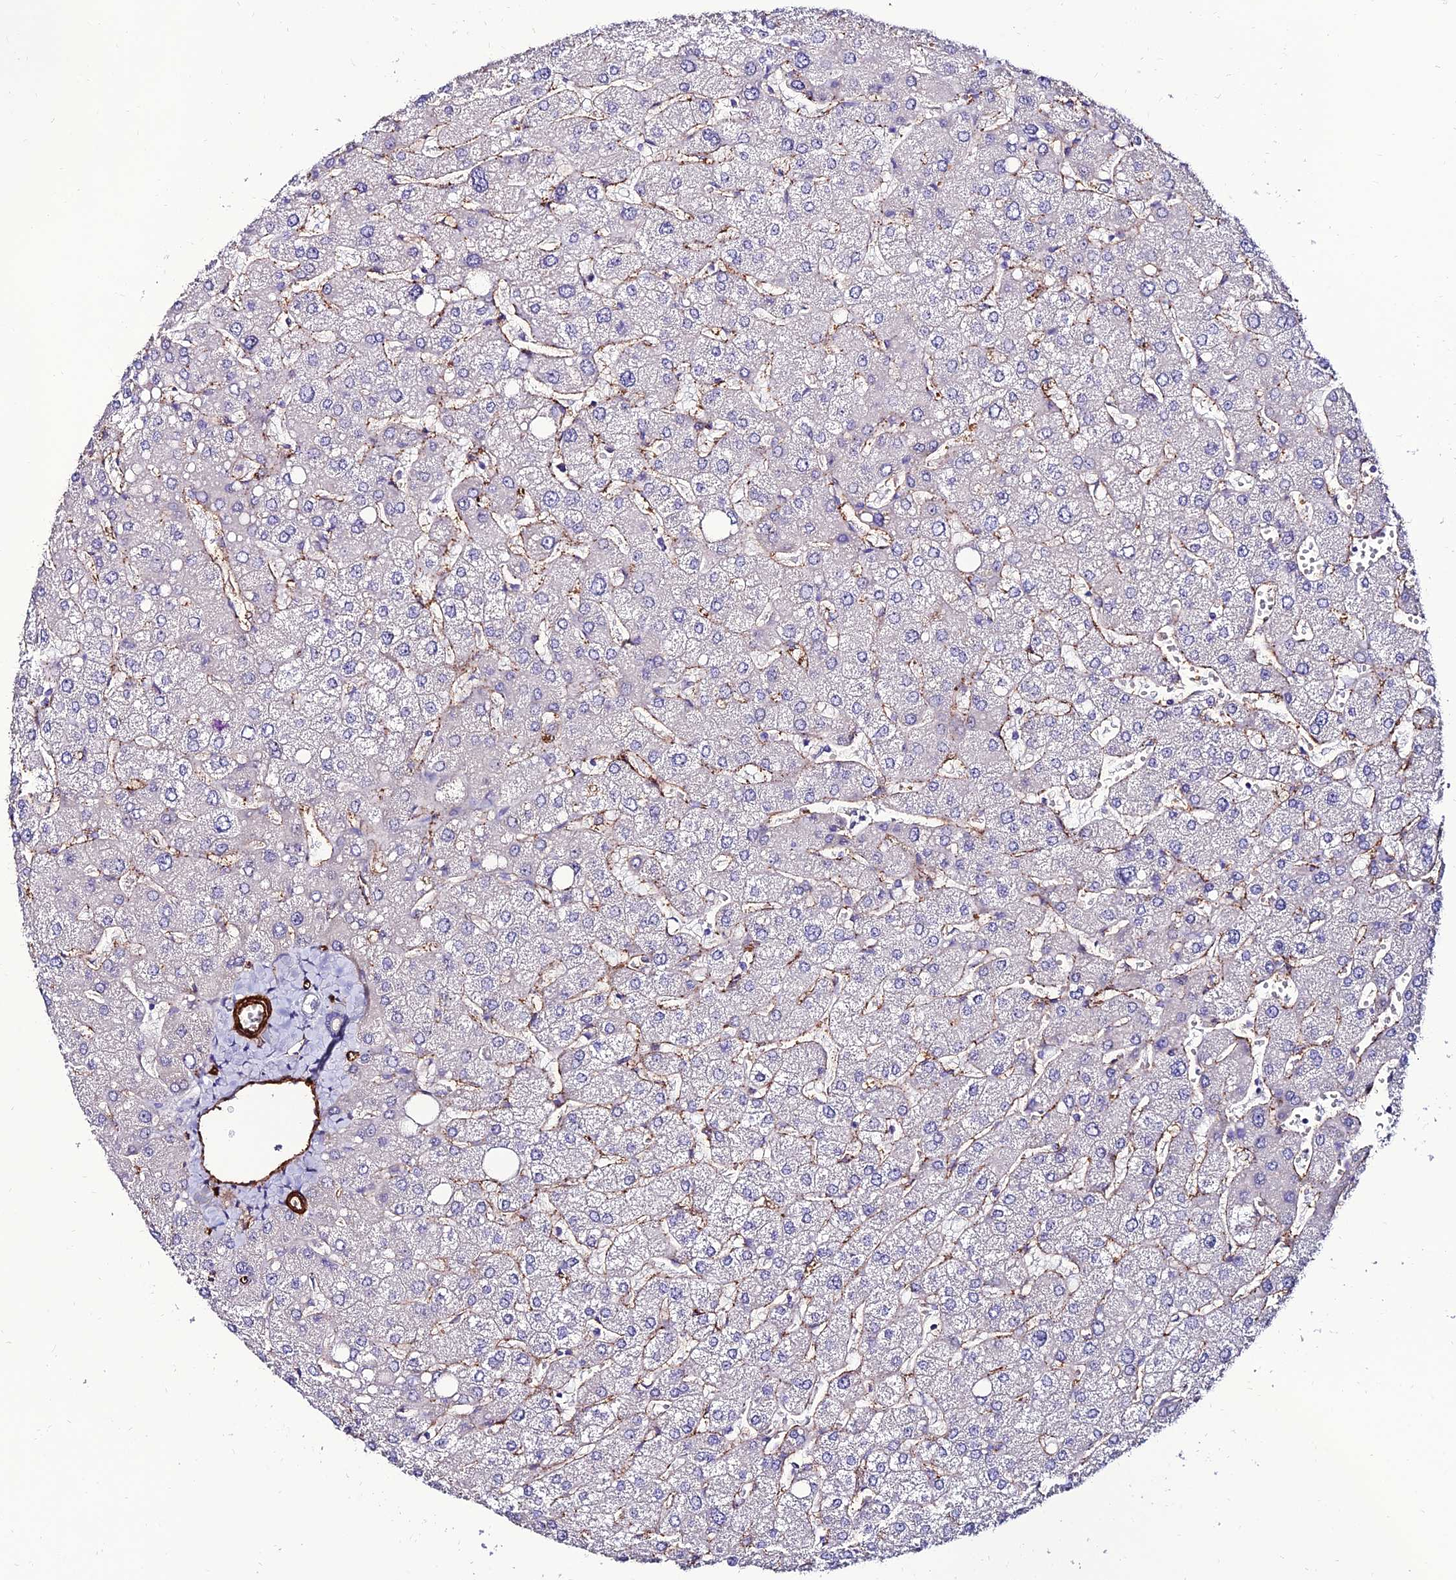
{"staining": {"intensity": "negative", "quantity": "none", "location": "none"}, "tissue": "liver", "cell_type": "Cholangiocytes", "image_type": "normal", "snomed": [{"axis": "morphology", "description": "Normal tissue, NOS"}, {"axis": "topography", "description": "Liver"}], "caption": "DAB (3,3'-diaminobenzidine) immunohistochemical staining of benign human liver displays no significant positivity in cholangiocytes.", "gene": "ALDH3B2", "patient": {"sex": "male", "age": 55}}